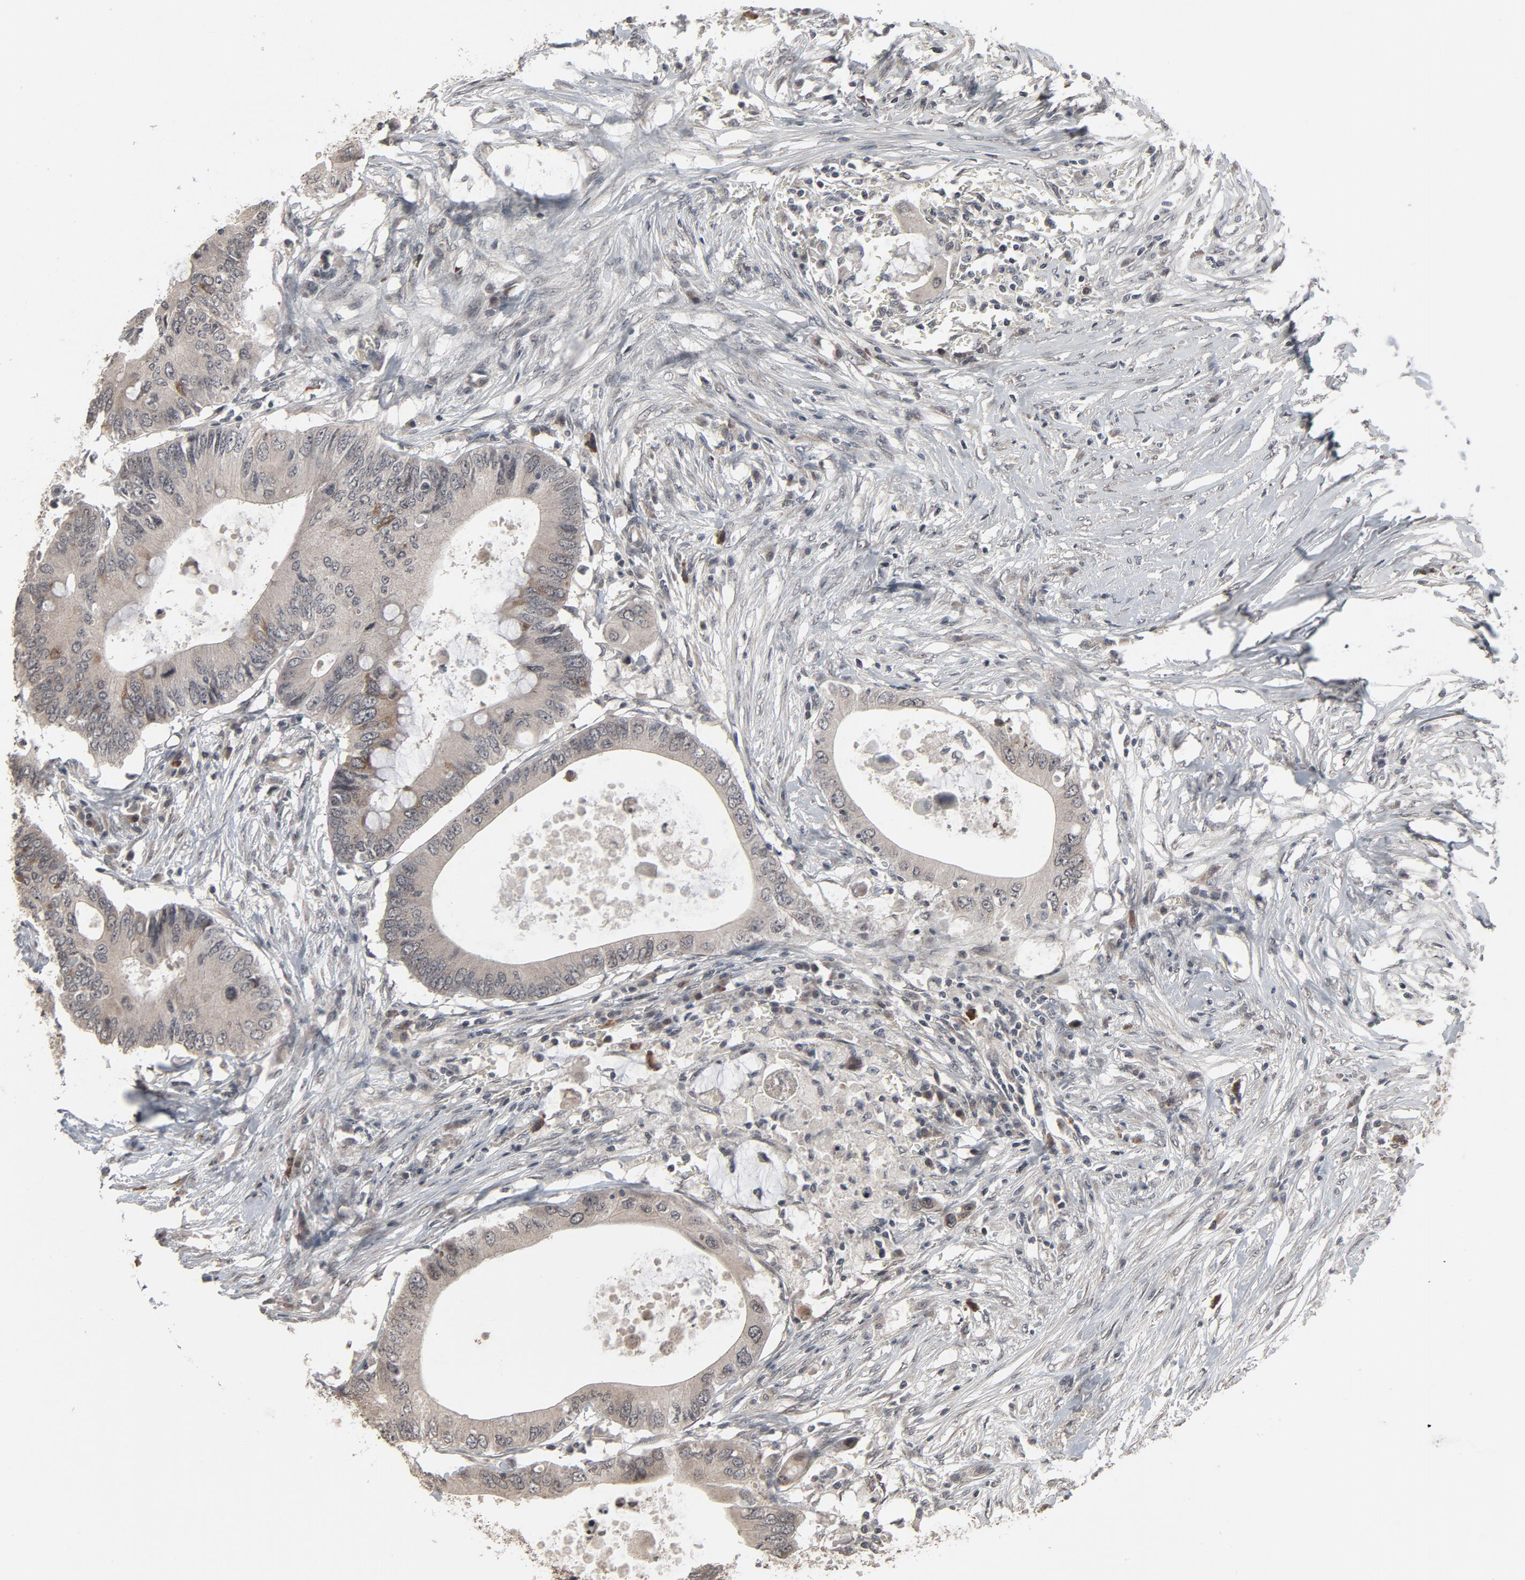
{"staining": {"intensity": "weak", "quantity": ">75%", "location": "cytoplasmic/membranous"}, "tissue": "colorectal cancer", "cell_type": "Tumor cells", "image_type": "cancer", "snomed": [{"axis": "morphology", "description": "Adenocarcinoma, NOS"}, {"axis": "topography", "description": "Colon"}], "caption": "The immunohistochemical stain highlights weak cytoplasmic/membranous positivity in tumor cells of colorectal cancer tissue.", "gene": "POM121", "patient": {"sex": "male", "age": 71}}